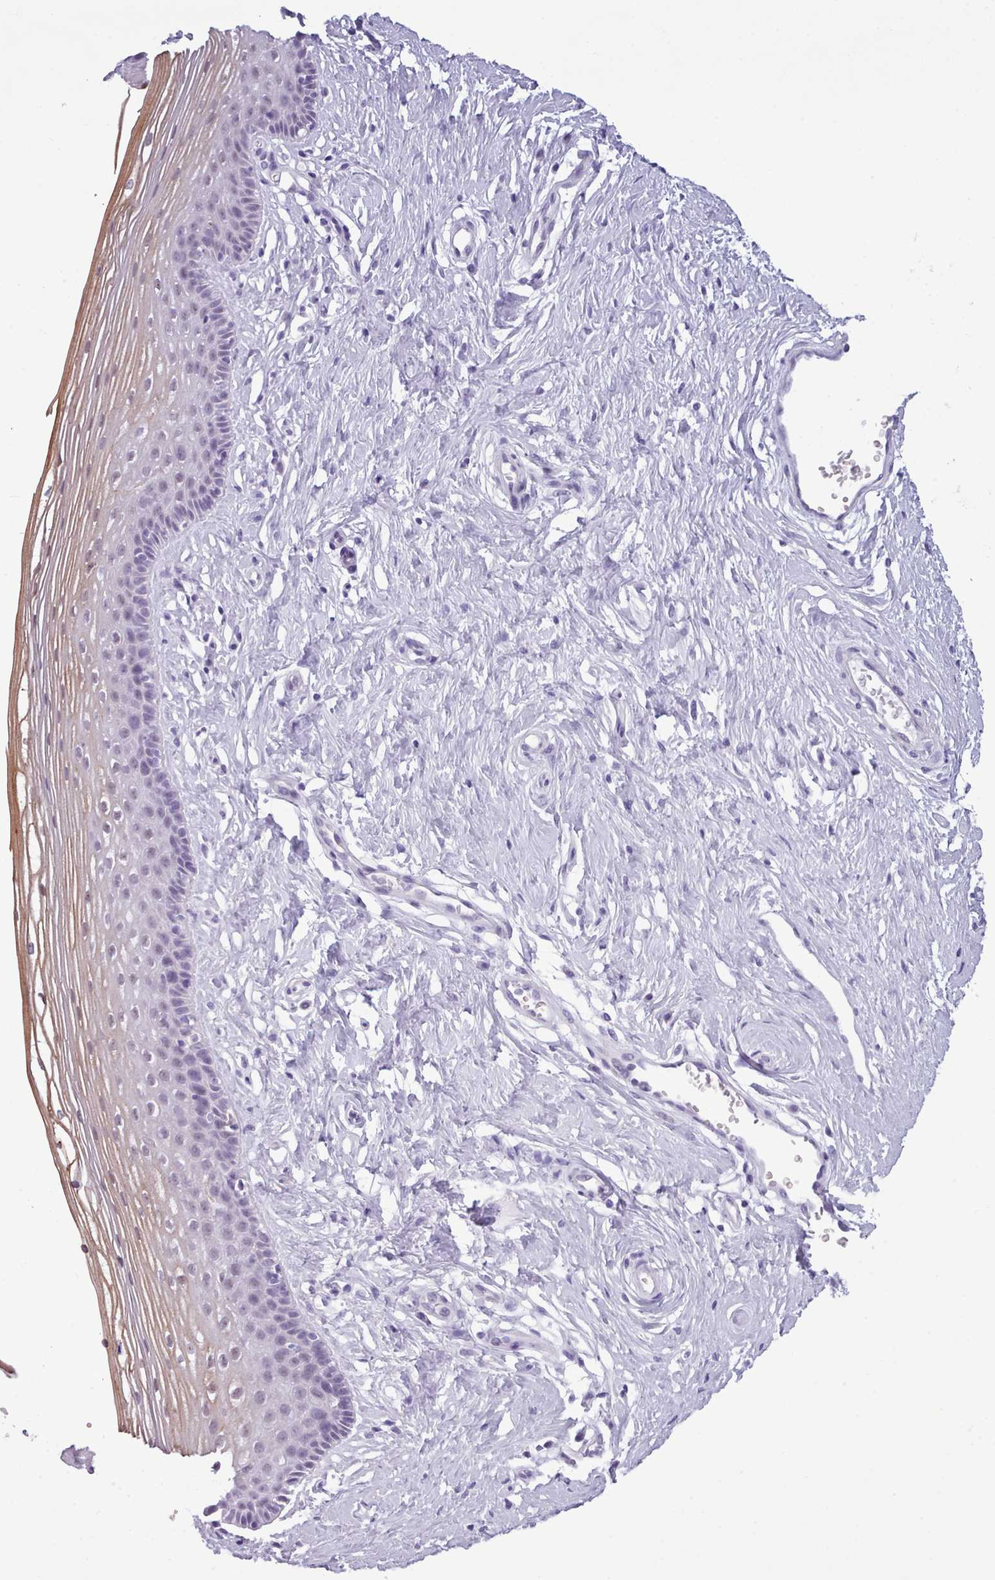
{"staining": {"intensity": "weak", "quantity": "<25%", "location": "cytoplasmic/membranous"}, "tissue": "vagina", "cell_type": "Squamous epithelial cells", "image_type": "normal", "snomed": [{"axis": "morphology", "description": "Normal tissue, NOS"}, {"axis": "topography", "description": "Vagina"}], "caption": "Squamous epithelial cells show no significant positivity in normal vagina. (DAB IHC, high magnification).", "gene": "FBXO48", "patient": {"sex": "female", "age": 46}}